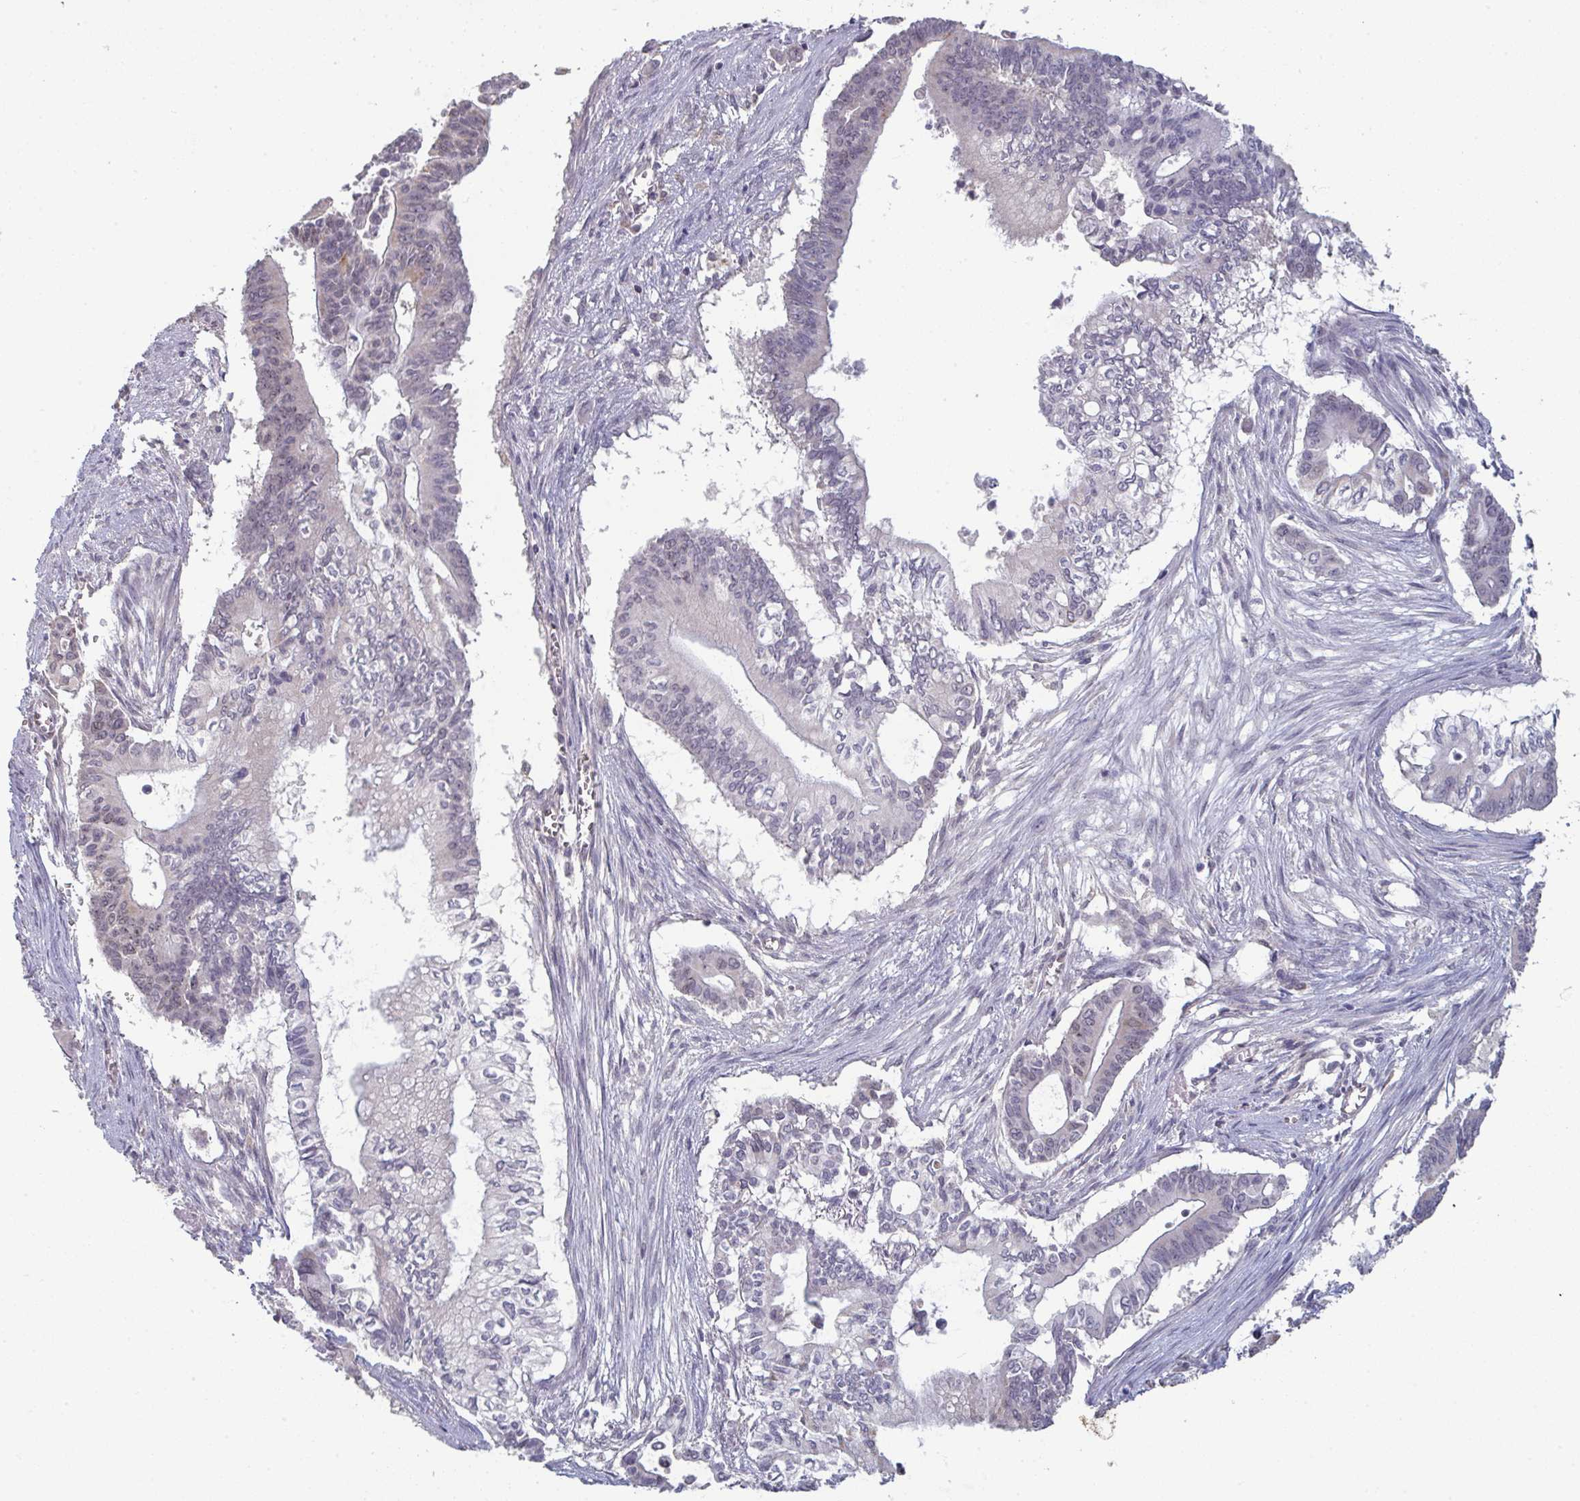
{"staining": {"intensity": "strong", "quantity": "<25%", "location": "cytoplasmic/membranous"}, "tissue": "pancreatic cancer", "cell_type": "Tumor cells", "image_type": "cancer", "snomed": [{"axis": "morphology", "description": "Adenocarcinoma, NOS"}, {"axis": "topography", "description": "Pancreas"}], "caption": "Adenocarcinoma (pancreatic) stained with IHC shows strong cytoplasmic/membranous expression in approximately <25% of tumor cells.", "gene": "LIX1", "patient": {"sex": "male", "age": 68}}